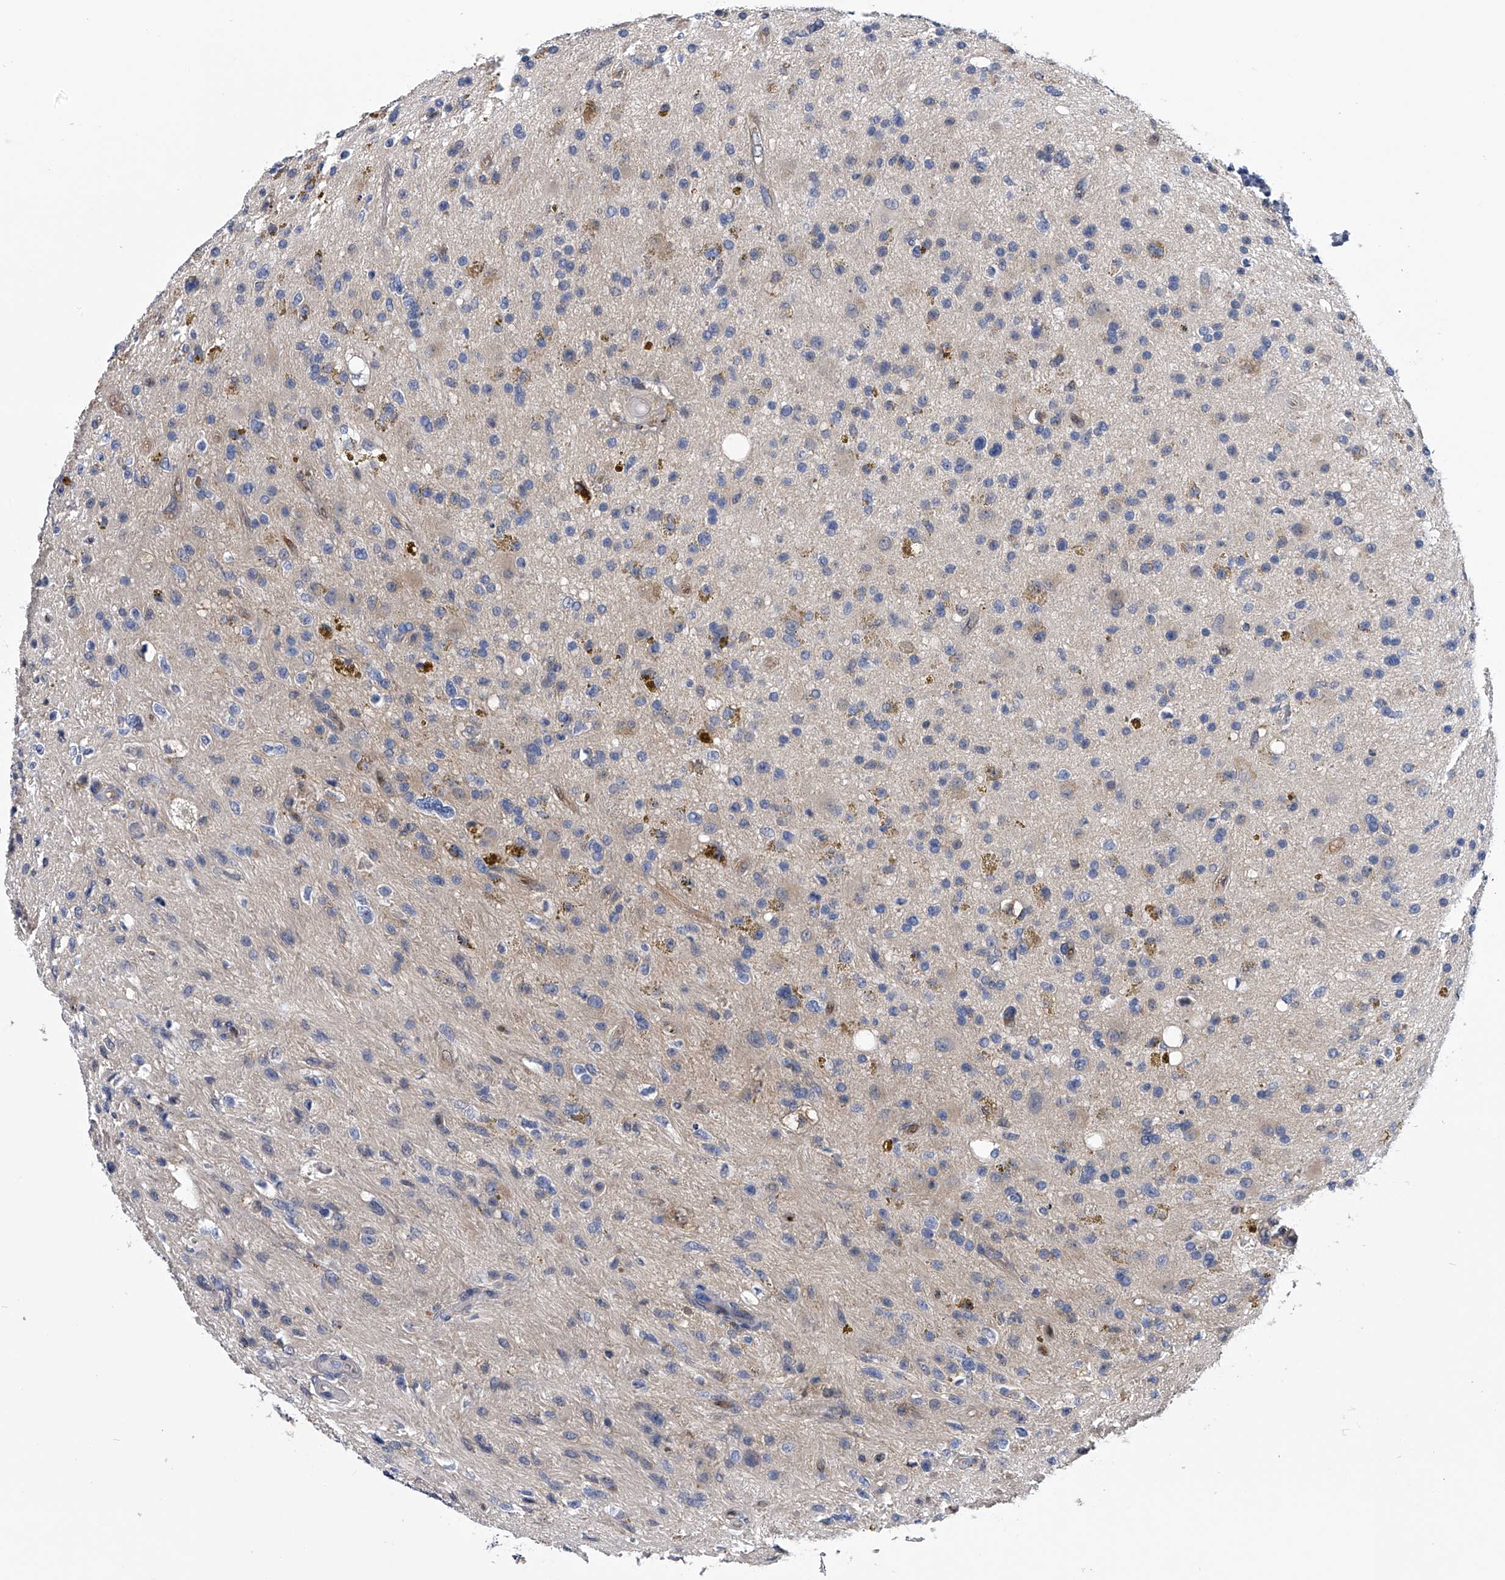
{"staining": {"intensity": "negative", "quantity": "none", "location": "none"}, "tissue": "glioma", "cell_type": "Tumor cells", "image_type": "cancer", "snomed": [{"axis": "morphology", "description": "Glioma, malignant, High grade"}, {"axis": "topography", "description": "Brain"}], "caption": "Immunohistochemical staining of human malignant glioma (high-grade) reveals no significant staining in tumor cells. (DAB immunohistochemistry visualized using brightfield microscopy, high magnification).", "gene": "PDXK", "patient": {"sex": "male", "age": 33}}